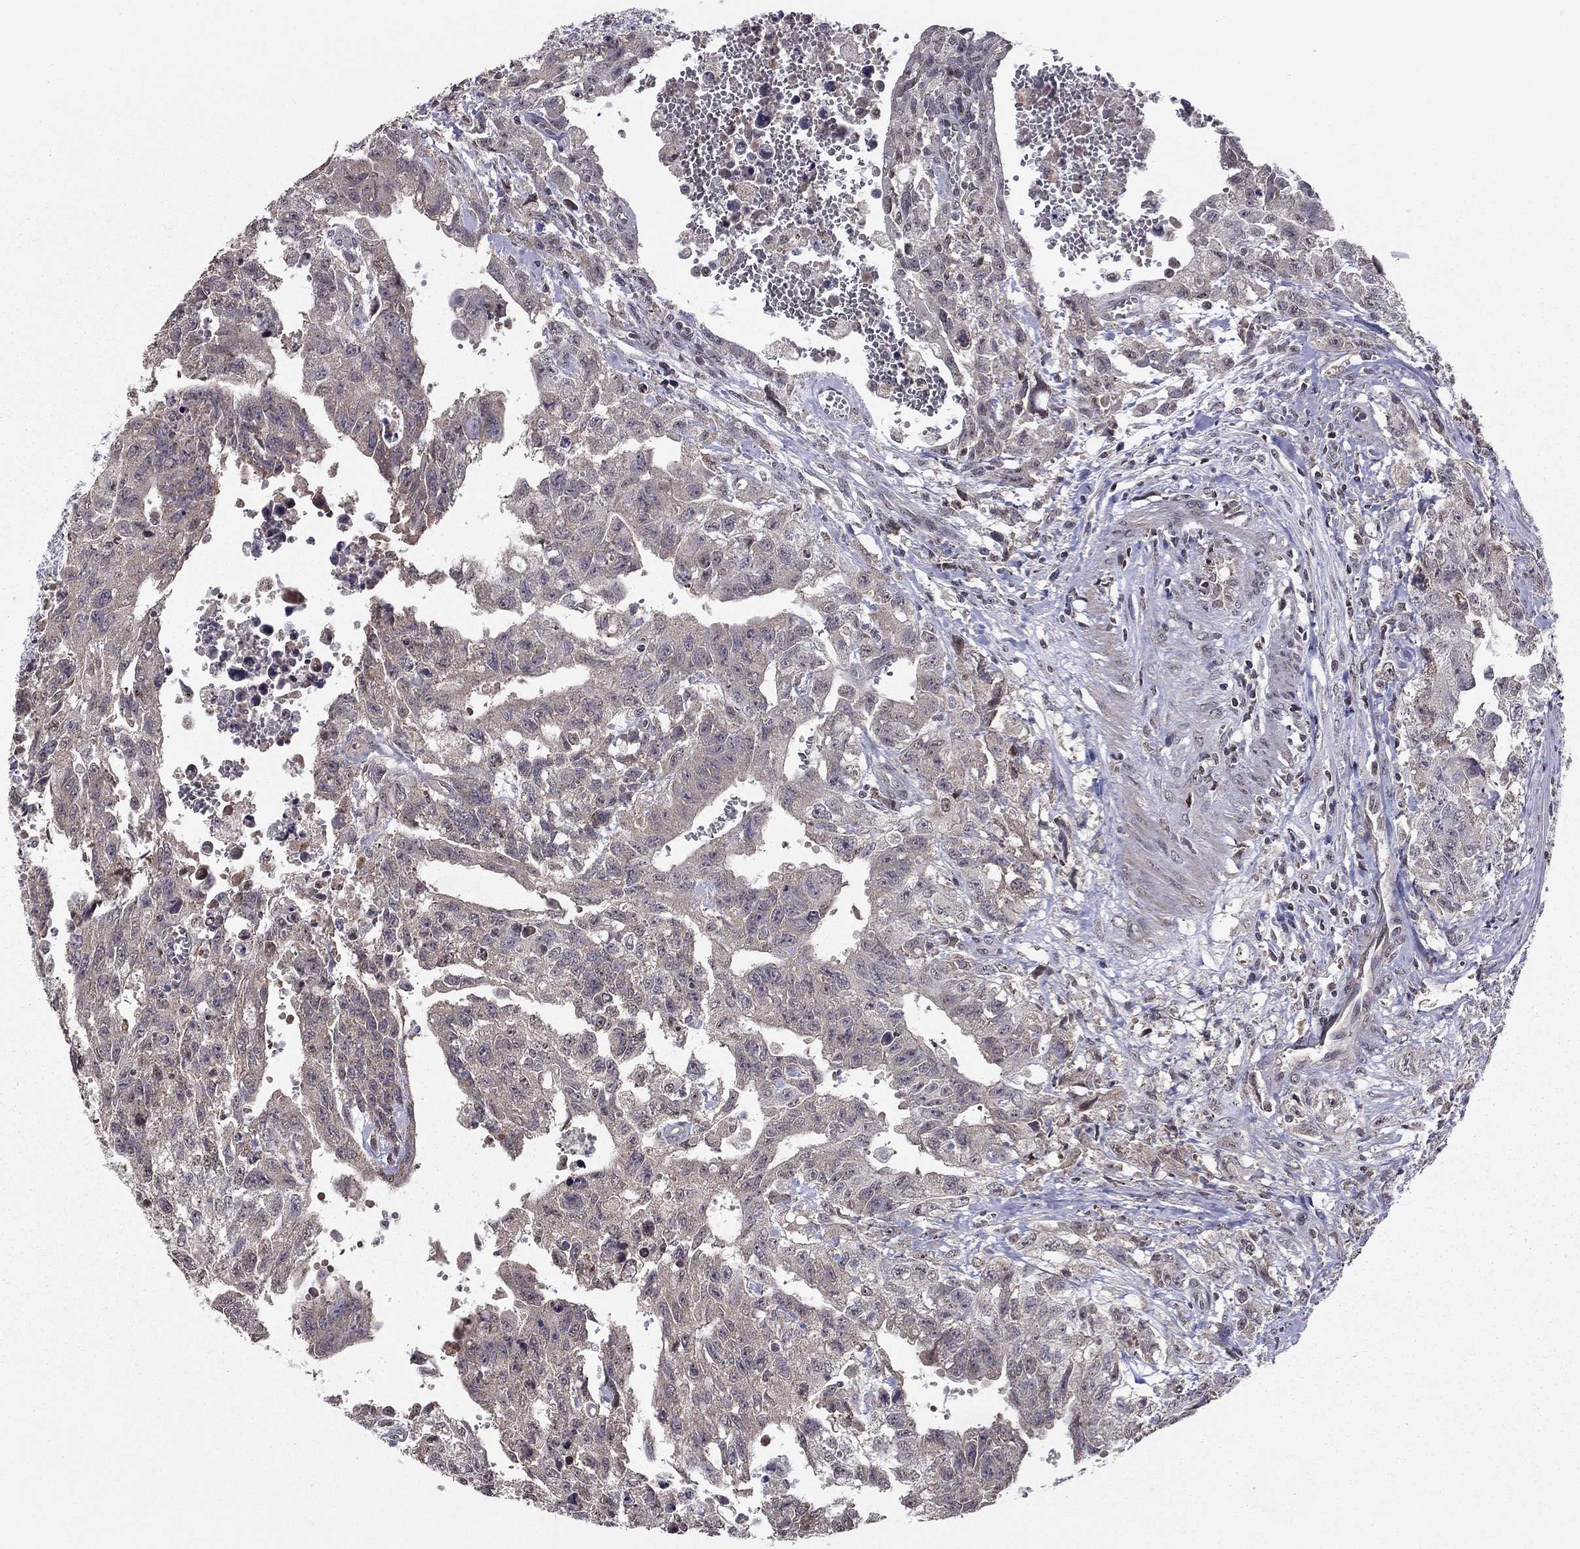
{"staining": {"intensity": "negative", "quantity": "none", "location": "none"}, "tissue": "testis cancer", "cell_type": "Tumor cells", "image_type": "cancer", "snomed": [{"axis": "morphology", "description": "Carcinoma, Embryonal, NOS"}, {"axis": "topography", "description": "Testis"}], "caption": "A high-resolution micrograph shows IHC staining of testis embryonal carcinoma, which displays no significant positivity in tumor cells.", "gene": "HCN1", "patient": {"sex": "male", "age": 24}}